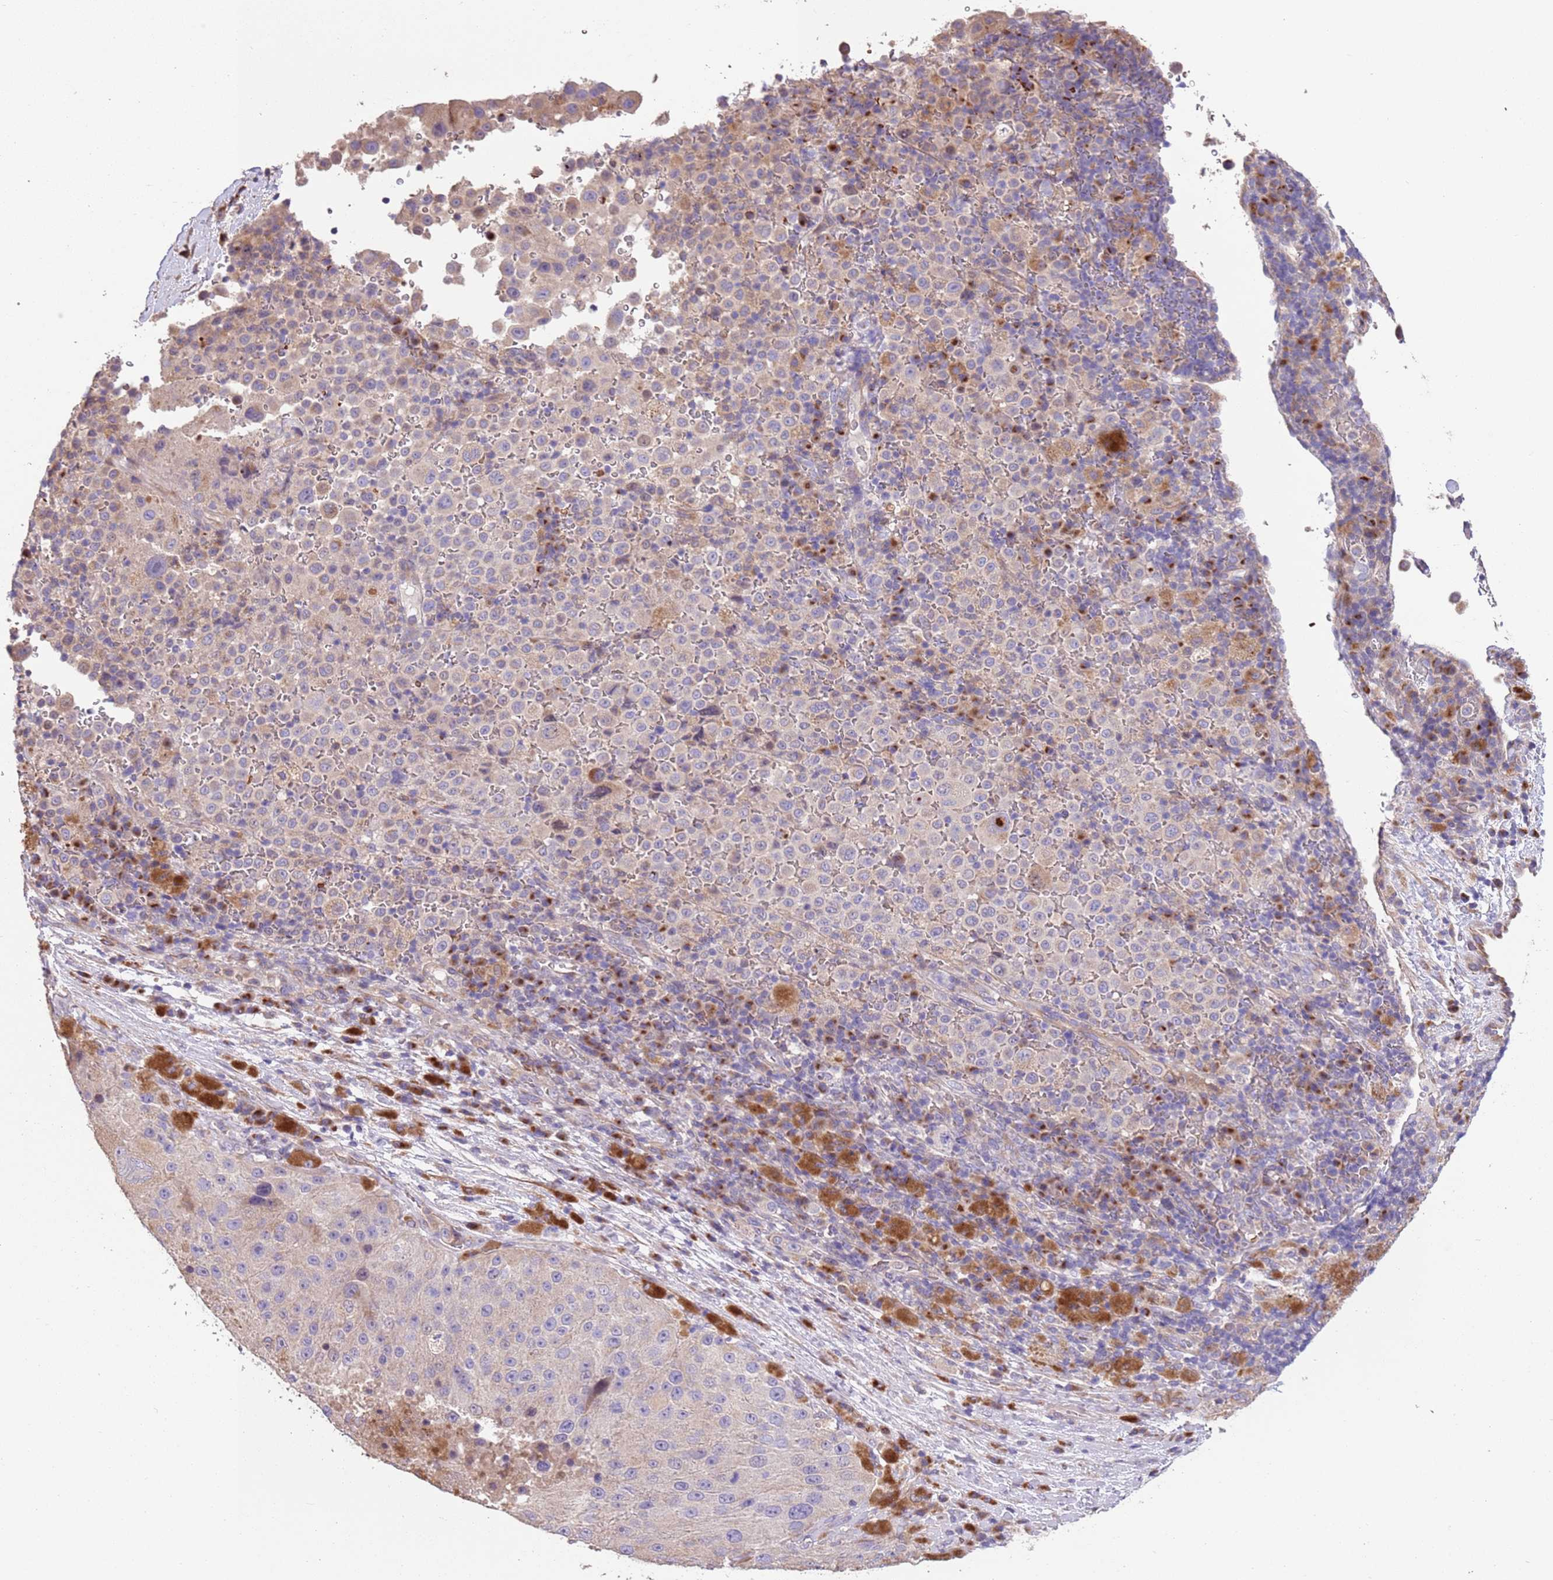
{"staining": {"intensity": "negative", "quantity": "none", "location": "none"}, "tissue": "melanoma", "cell_type": "Tumor cells", "image_type": "cancer", "snomed": [{"axis": "morphology", "description": "Malignant melanoma, Metastatic site"}, {"axis": "topography", "description": "Lymph node"}], "caption": "Tumor cells show no significant protein positivity in melanoma.", "gene": "PIGA", "patient": {"sex": "male", "age": 62}}